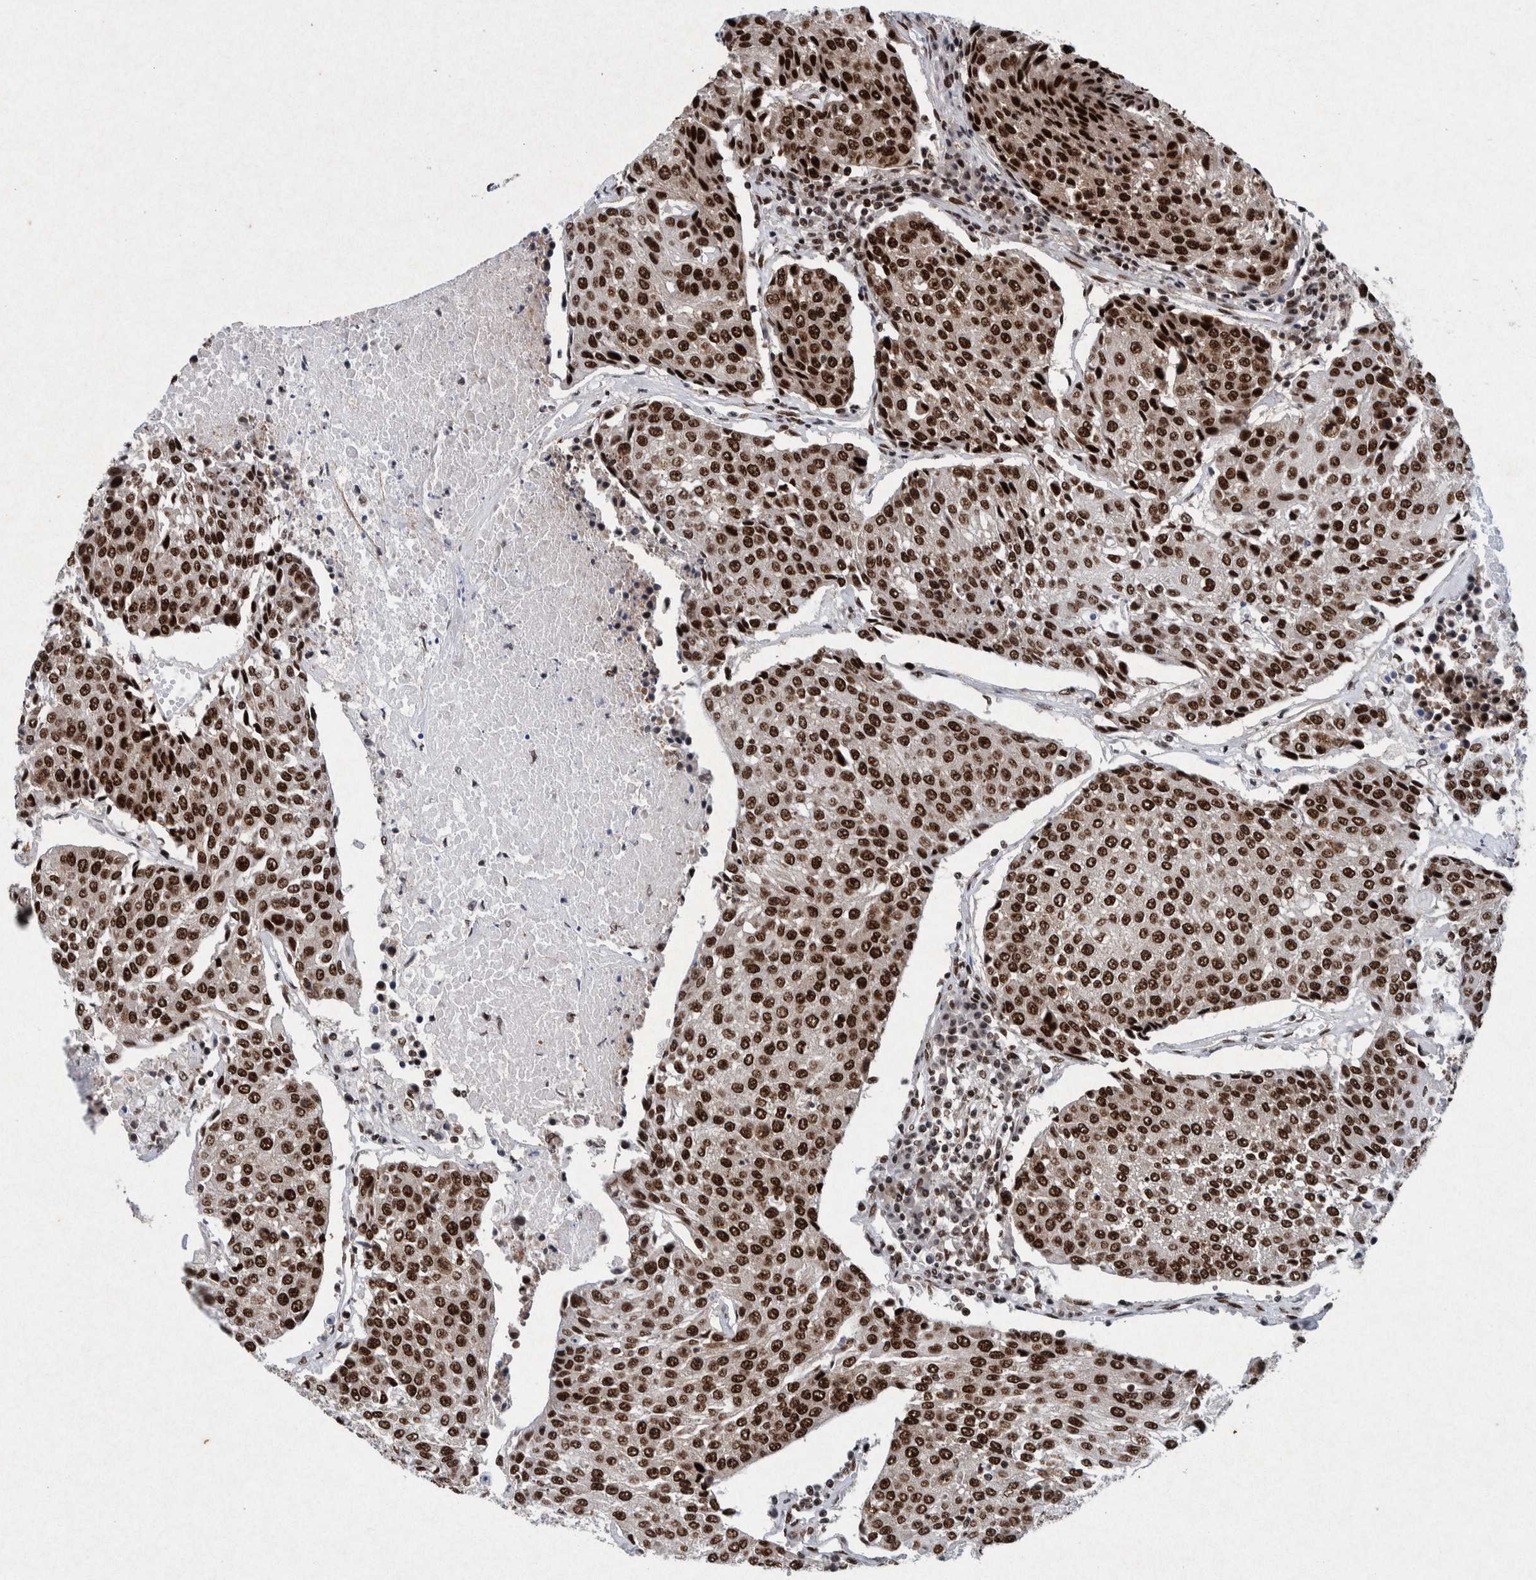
{"staining": {"intensity": "strong", "quantity": ">75%", "location": "nuclear"}, "tissue": "urothelial cancer", "cell_type": "Tumor cells", "image_type": "cancer", "snomed": [{"axis": "morphology", "description": "Urothelial carcinoma, High grade"}, {"axis": "topography", "description": "Urinary bladder"}], "caption": "IHC (DAB) staining of human urothelial cancer displays strong nuclear protein expression in about >75% of tumor cells. The protein of interest is shown in brown color, while the nuclei are stained blue.", "gene": "TAF10", "patient": {"sex": "female", "age": 85}}